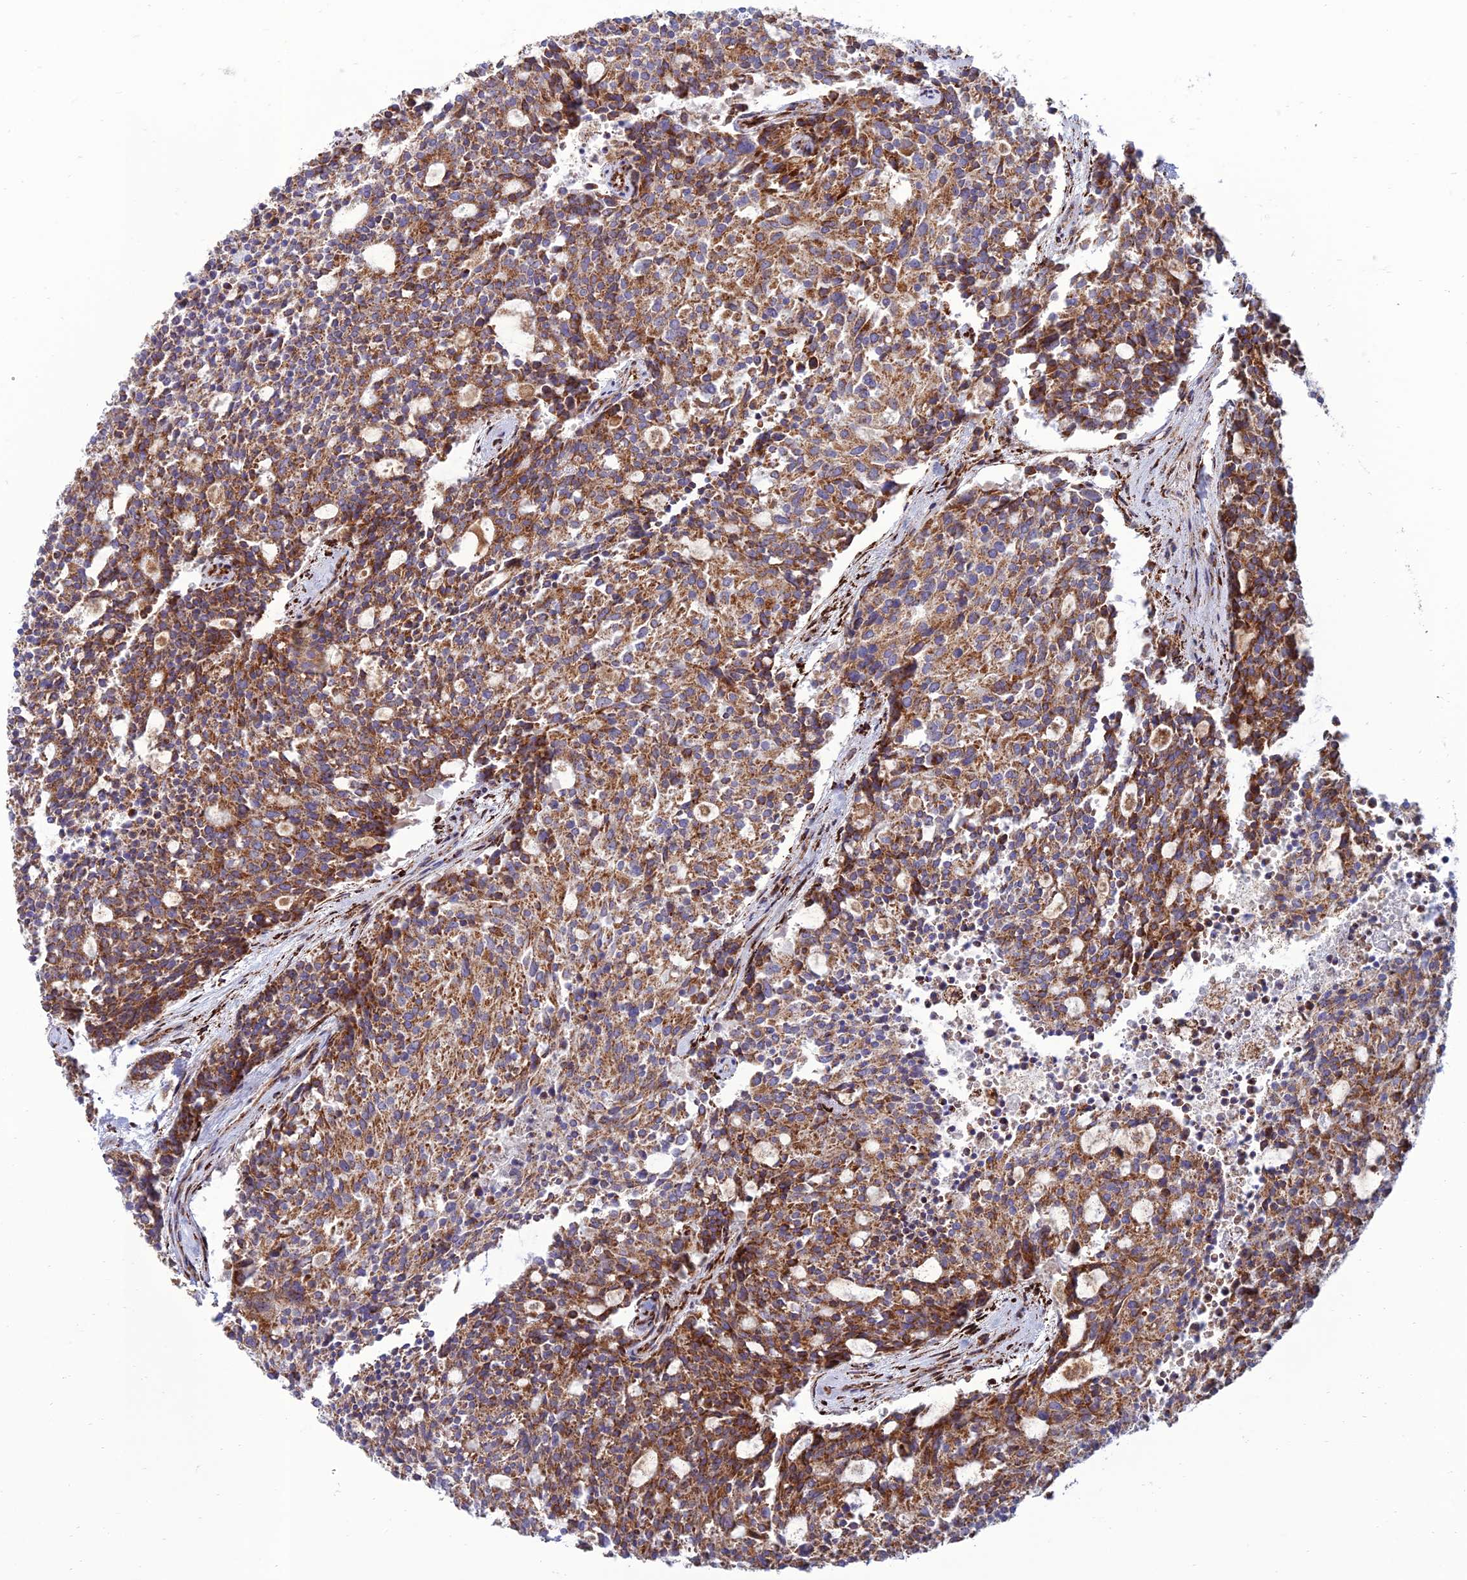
{"staining": {"intensity": "strong", "quantity": ">75%", "location": "cytoplasmic/membranous"}, "tissue": "carcinoid", "cell_type": "Tumor cells", "image_type": "cancer", "snomed": [{"axis": "morphology", "description": "Carcinoid, malignant, NOS"}, {"axis": "topography", "description": "Pancreas"}], "caption": "Carcinoid (malignant) stained with a protein marker exhibits strong staining in tumor cells.", "gene": "RCN3", "patient": {"sex": "female", "age": 54}}